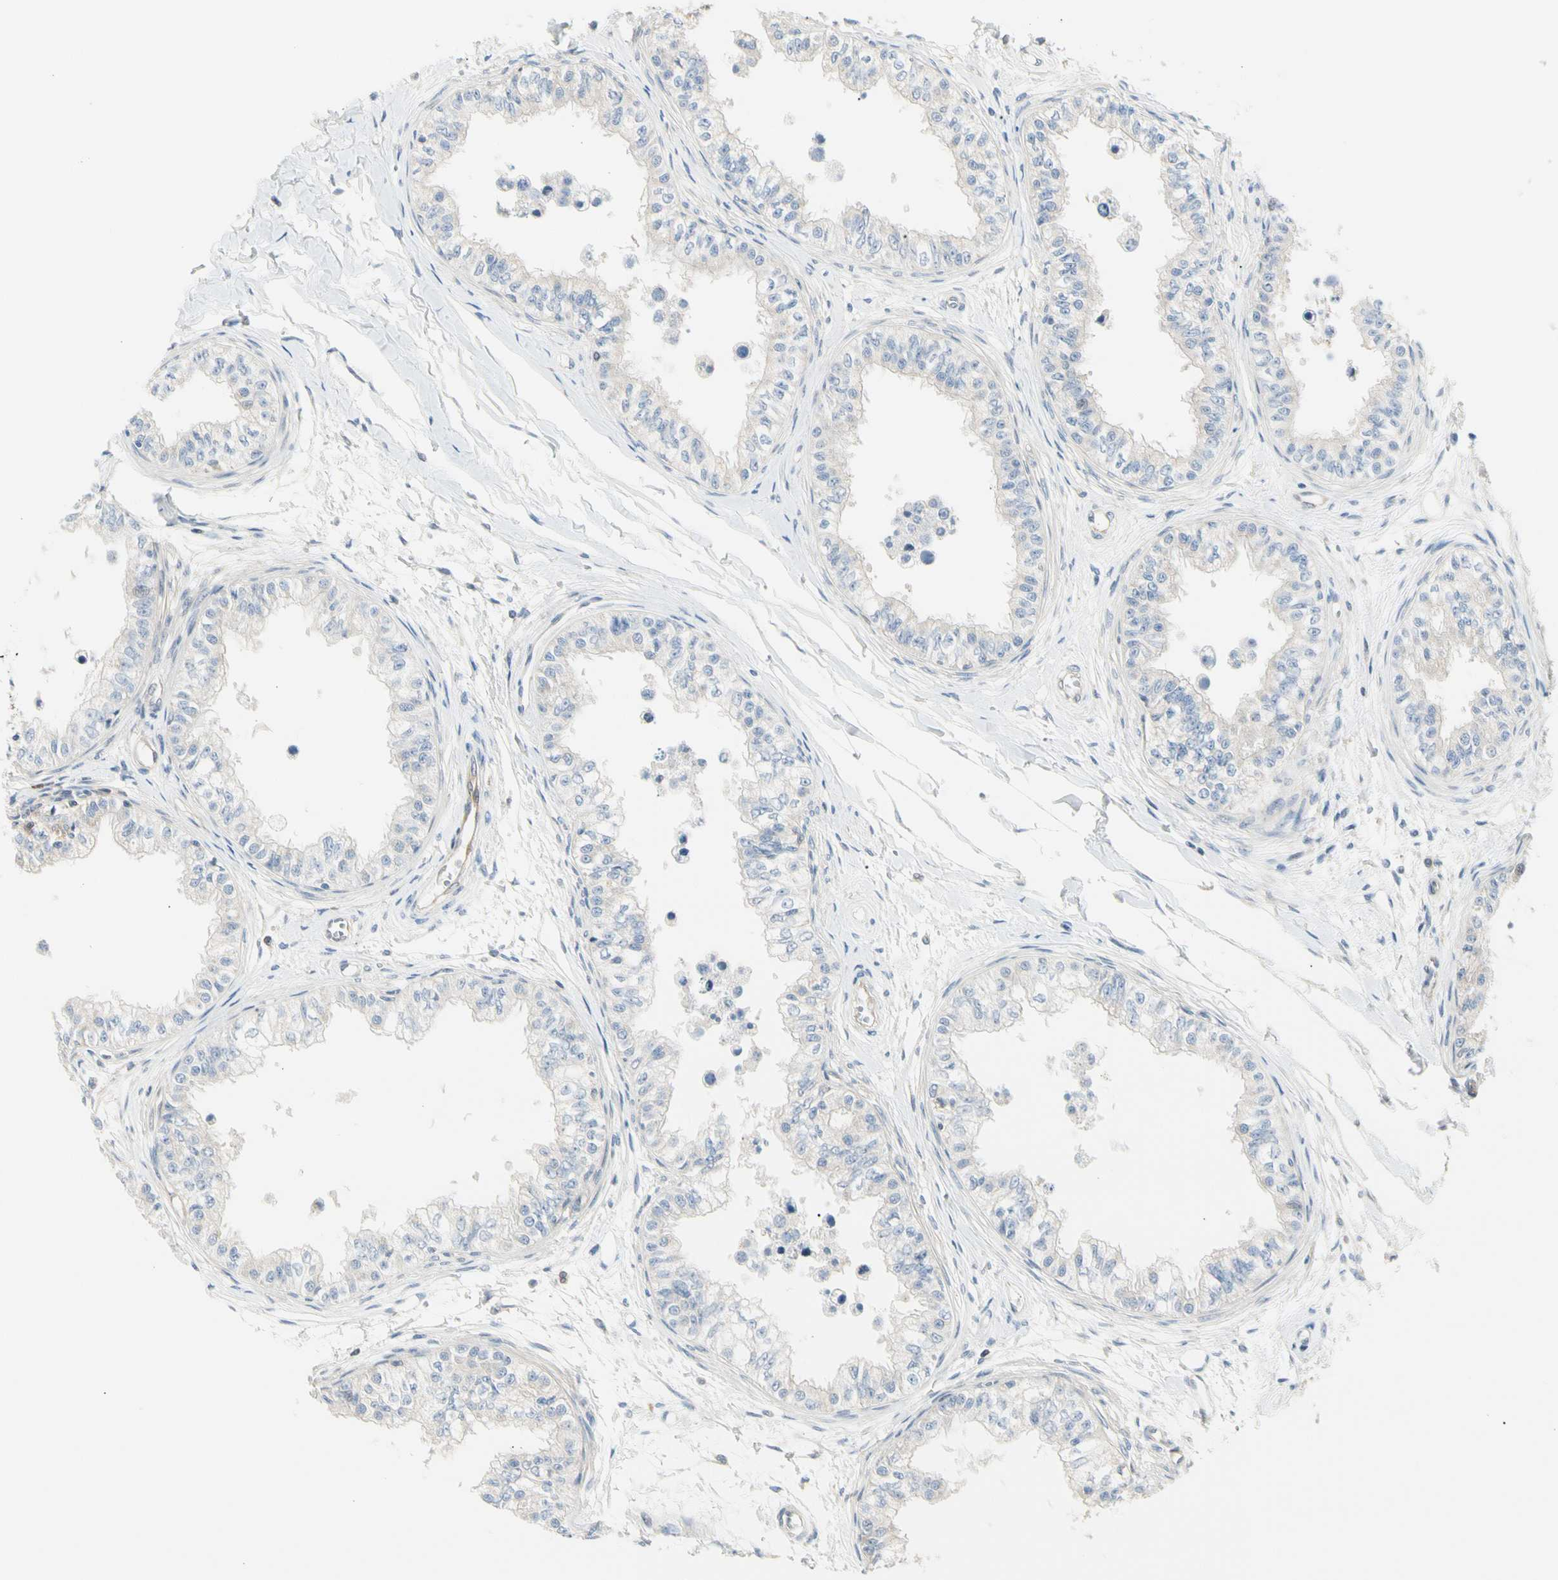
{"staining": {"intensity": "weak", "quantity": "25%-75%", "location": "cytoplasmic/membranous"}, "tissue": "epididymis", "cell_type": "Glandular cells", "image_type": "normal", "snomed": [{"axis": "morphology", "description": "Normal tissue, NOS"}, {"axis": "morphology", "description": "Adenocarcinoma, metastatic, NOS"}, {"axis": "topography", "description": "Testis"}, {"axis": "topography", "description": "Epididymis"}], "caption": "Epididymis was stained to show a protein in brown. There is low levels of weak cytoplasmic/membranous staining in about 25%-75% of glandular cells. (IHC, brightfield microscopy, high magnification).", "gene": "NFKB2", "patient": {"sex": "male", "age": 26}}